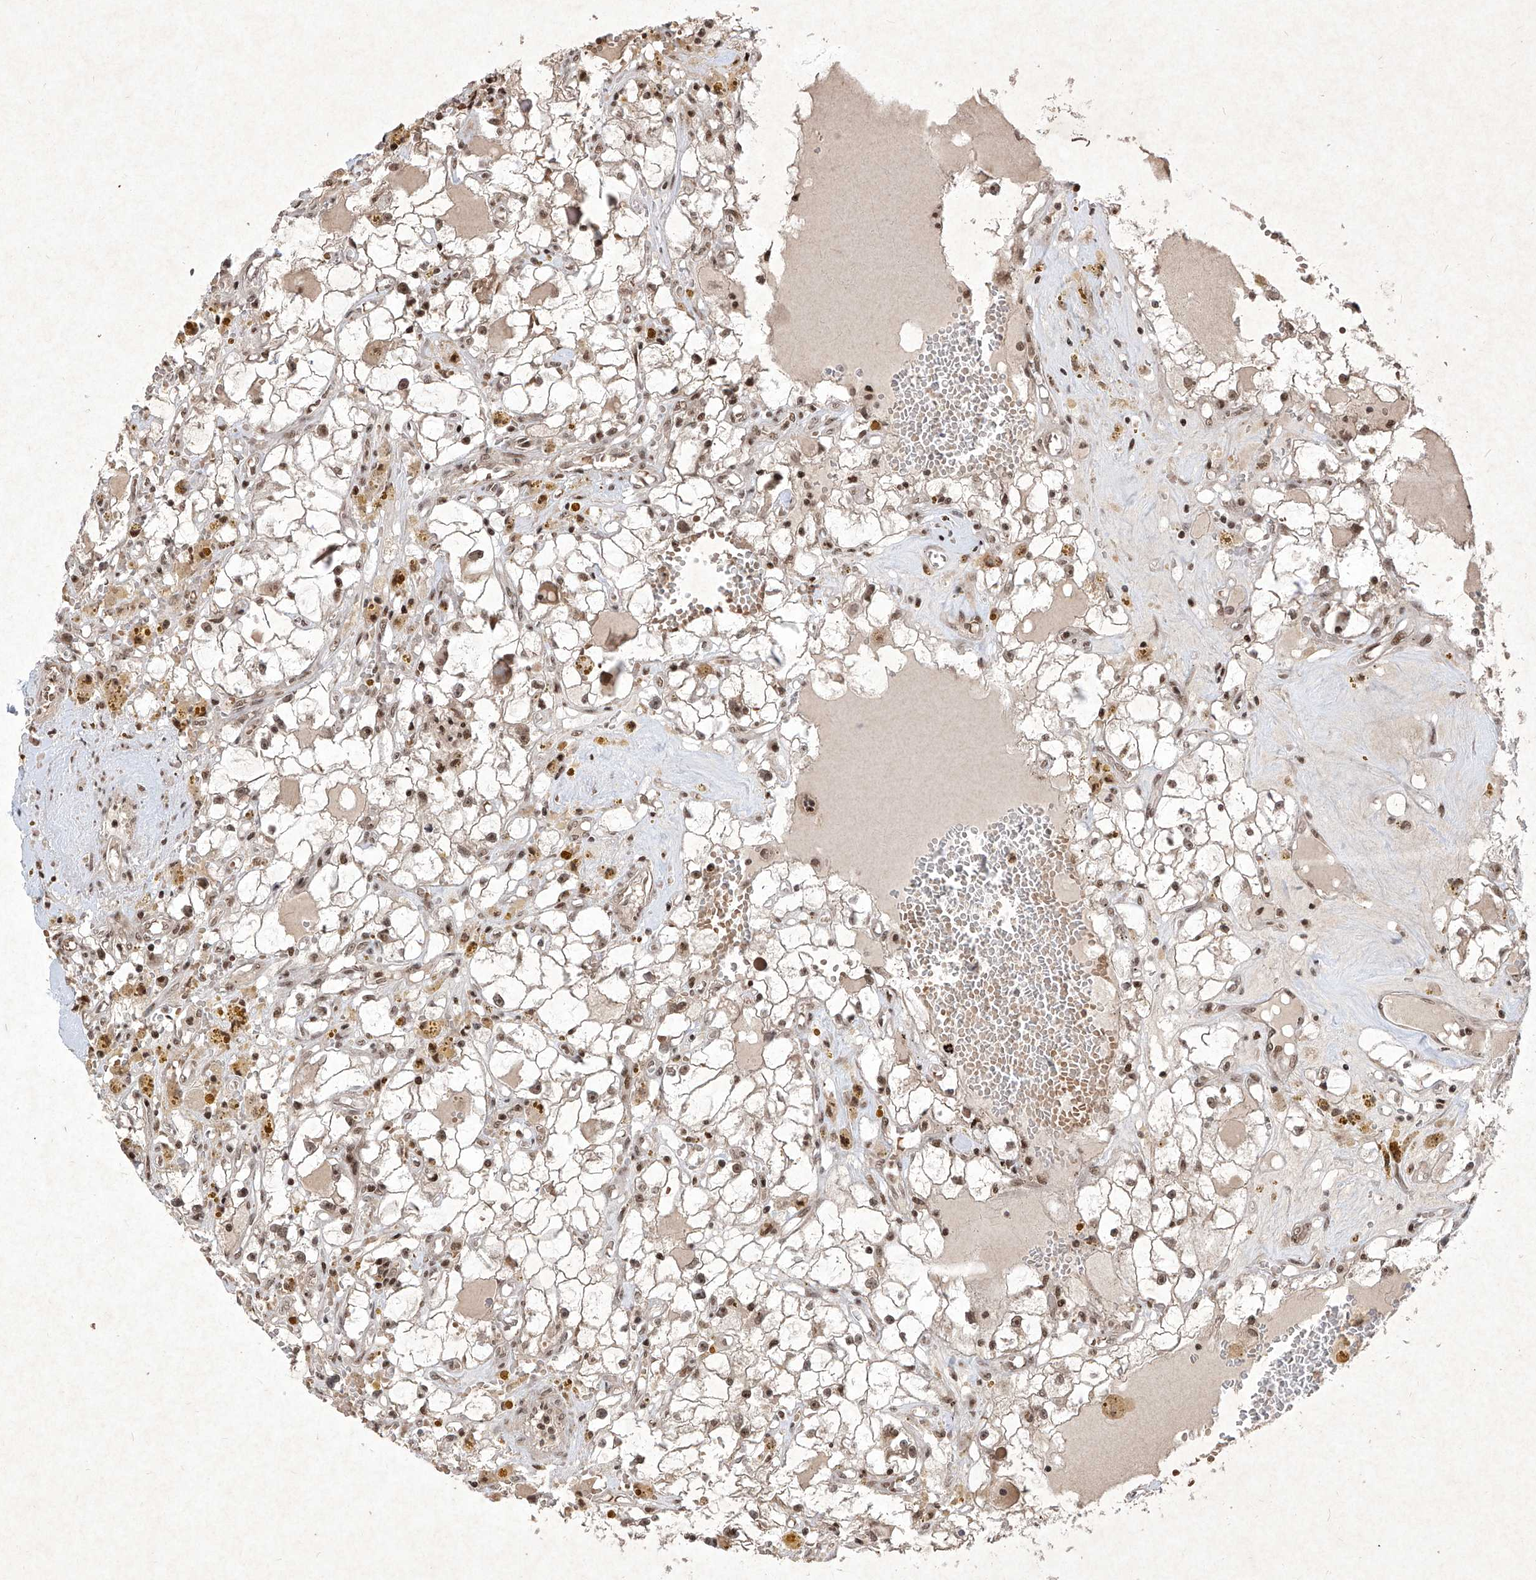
{"staining": {"intensity": "moderate", "quantity": "25%-75%", "location": "nuclear"}, "tissue": "renal cancer", "cell_type": "Tumor cells", "image_type": "cancer", "snomed": [{"axis": "morphology", "description": "Adenocarcinoma, NOS"}, {"axis": "topography", "description": "Kidney"}], "caption": "Protein analysis of renal cancer tissue displays moderate nuclear staining in approximately 25%-75% of tumor cells.", "gene": "IRF2", "patient": {"sex": "male", "age": 56}}